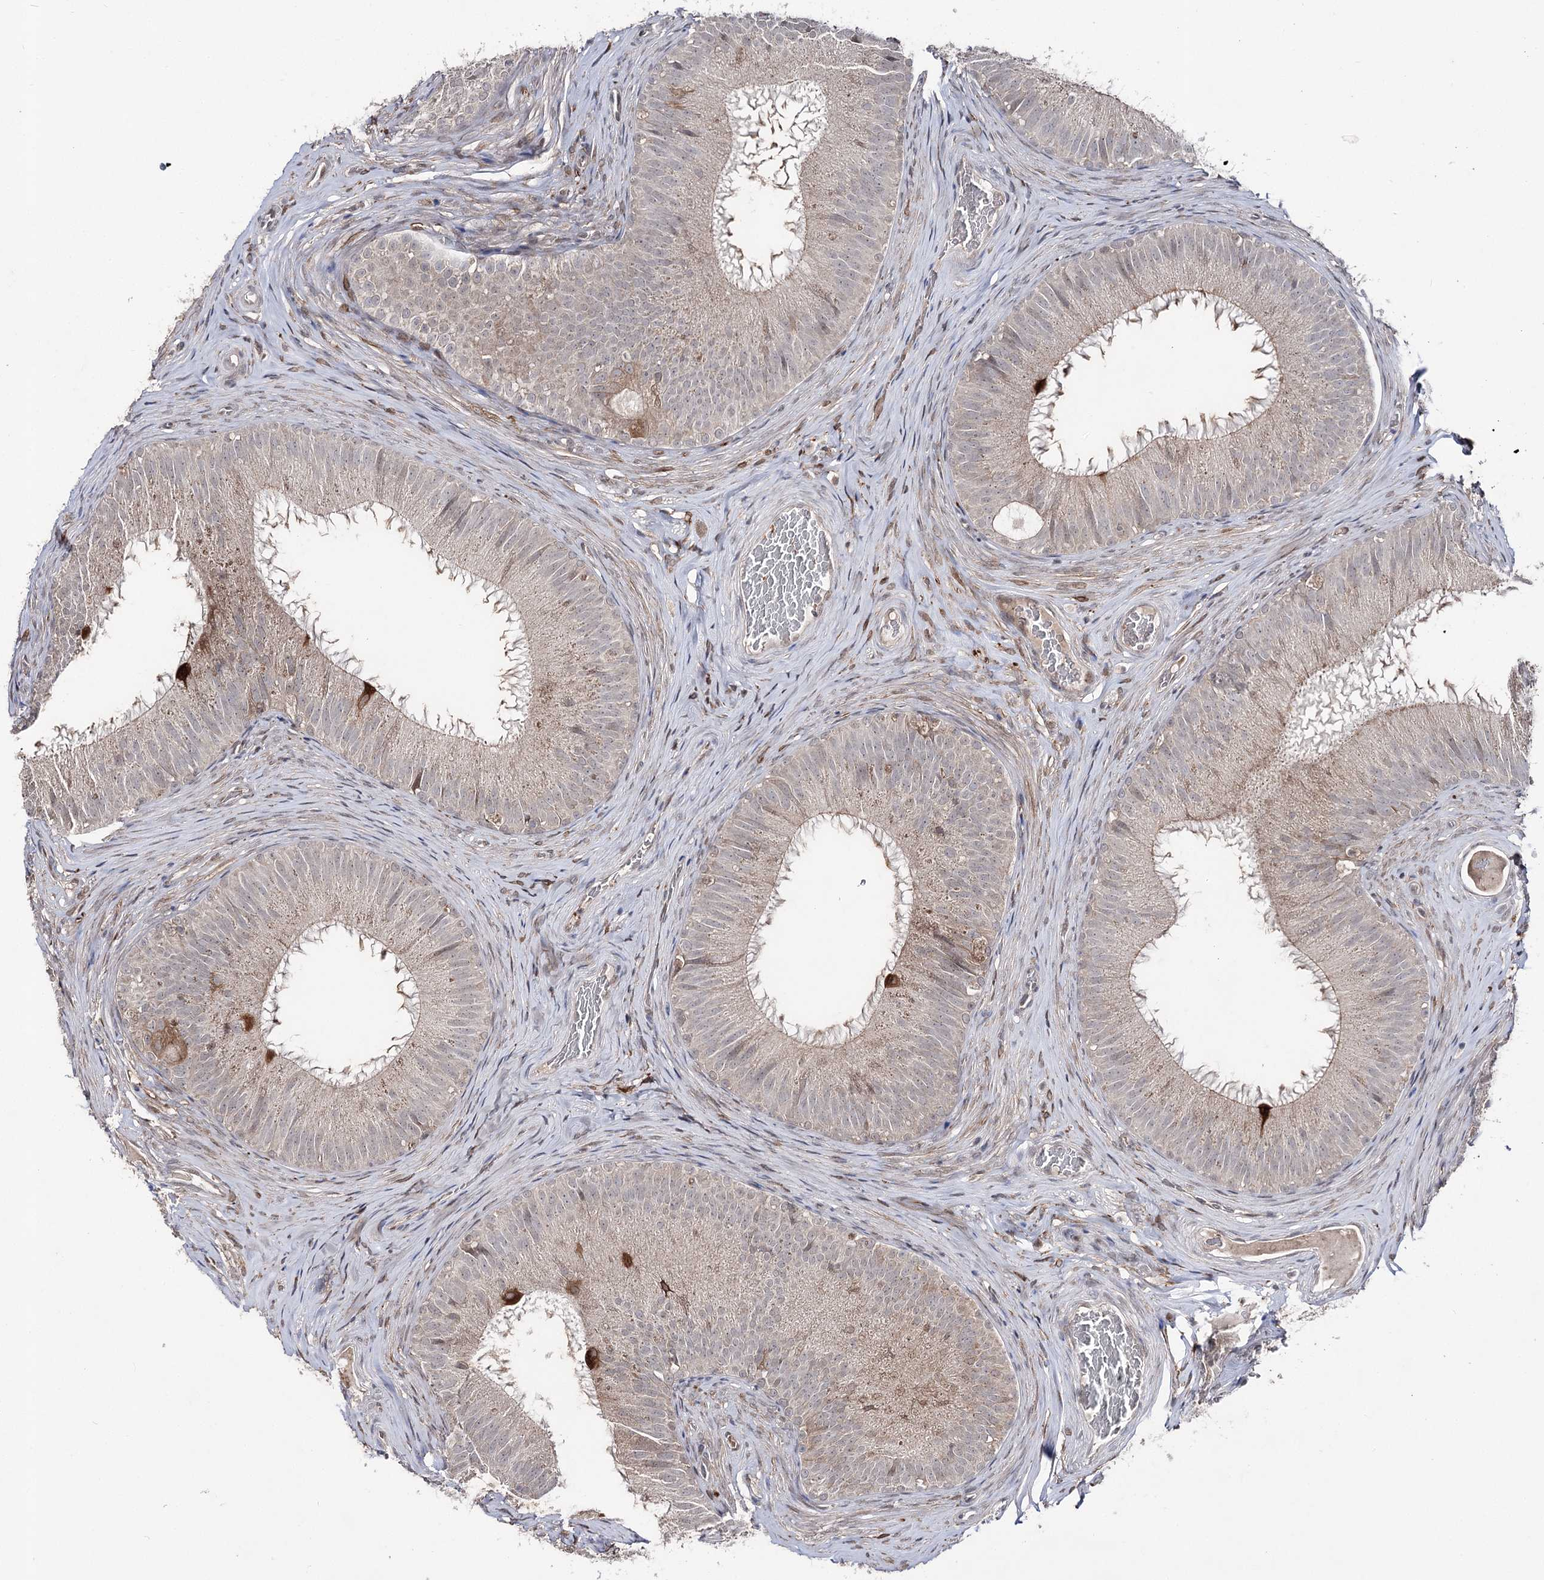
{"staining": {"intensity": "strong", "quantity": "<25%", "location": "cytoplasmic/membranous"}, "tissue": "epididymis", "cell_type": "Glandular cells", "image_type": "normal", "snomed": [{"axis": "morphology", "description": "Normal tissue, NOS"}, {"axis": "topography", "description": "Epididymis"}], "caption": "Protein staining demonstrates strong cytoplasmic/membranous positivity in approximately <25% of glandular cells in unremarkable epididymis. The protein of interest is shown in brown color, while the nuclei are stained blue.", "gene": "HSD11B2", "patient": {"sex": "male", "age": 34}}